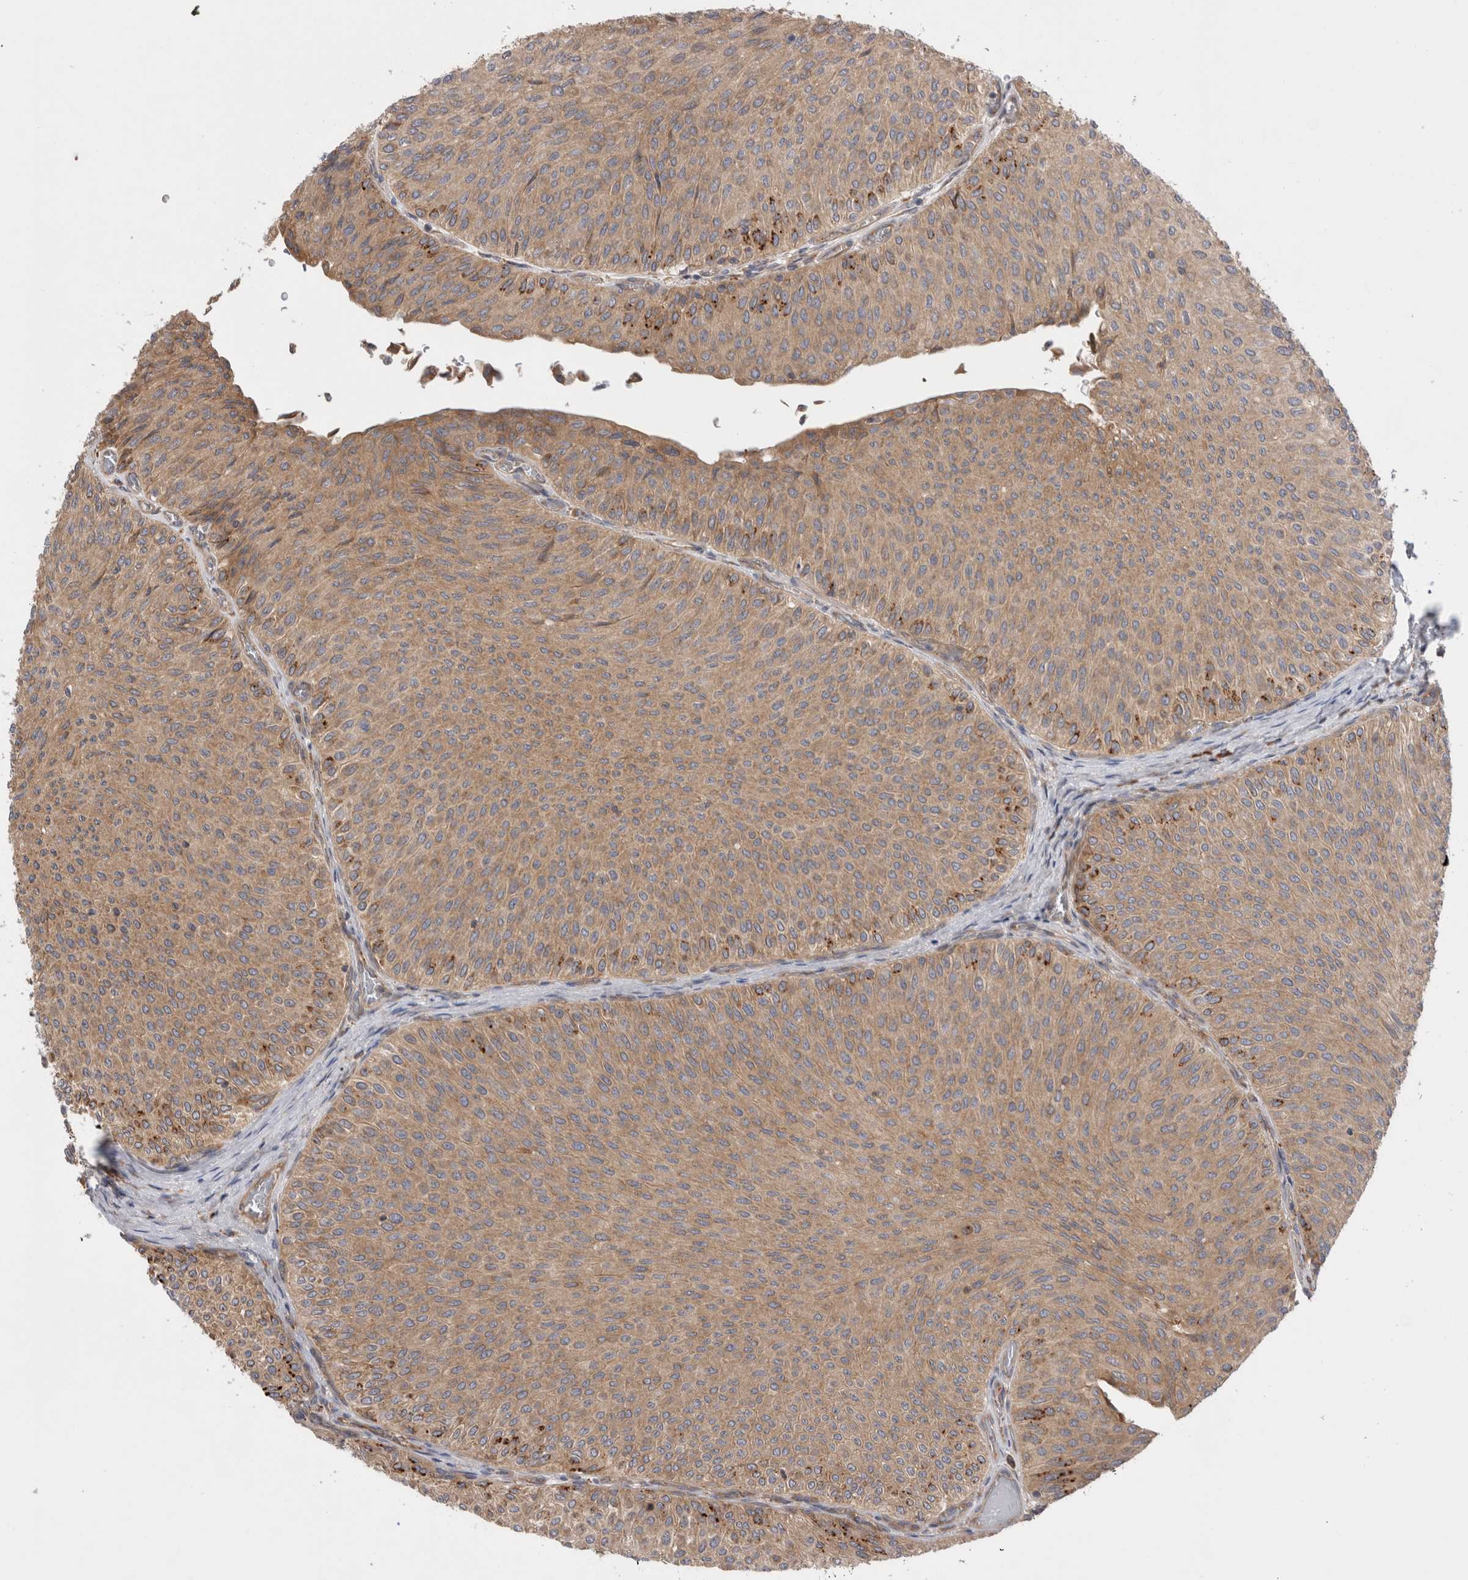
{"staining": {"intensity": "moderate", "quantity": ">75%", "location": "cytoplasmic/membranous"}, "tissue": "urothelial cancer", "cell_type": "Tumor cells", "image_type": "cancer", "snomed": [{"axis": "morphology", "description": "Urothelial carcinoma, Low grade"}, {"axis": "topography", "description": "Urinary bladder"}], "caption": "Human urothelial cancer stained with a protein marker exhibits moderate staining in tumor cells.", "gene": "PDCD10", "patient": {"sex": "male", "age": 78}}